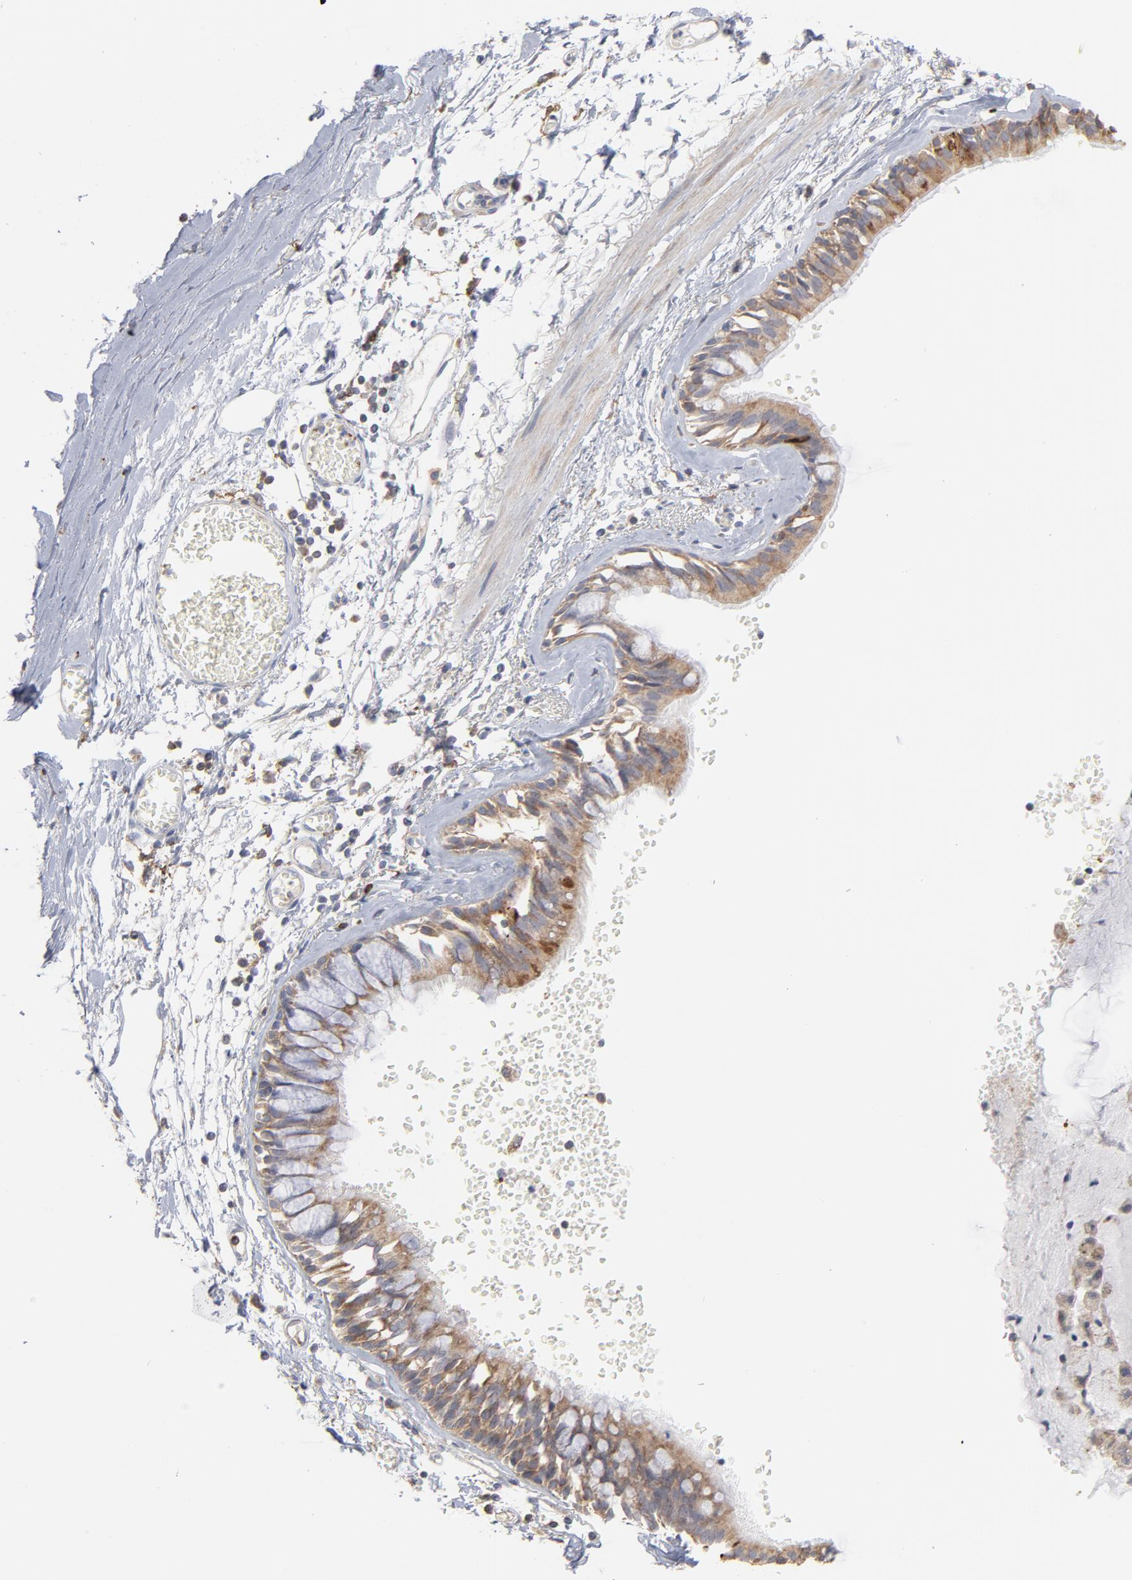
{"staining": {"intensity": "moderate", "quantity": ">75%", "location": "cytoplasmic/membranous"}, "tissue": "bronchus", "cell_type": "Respiratory epithelial cells", "image_type": "normal", "snomed": [{"axis": "morphology", "description": "Normal tissue, NOS"}, {"axis": "topography", "description": "Bronchus"}, {"axis": "topography", "description": "Lung"}], "caption": "Brown immunohistochemical staining in unremarkable bronchus demonstrates moderate cytoplasmic/membranous positivity in about >75% of respiratory epithelial cells.", "gene": "PPFIBP2", "patient": {"sex": "female", "age": 56}}